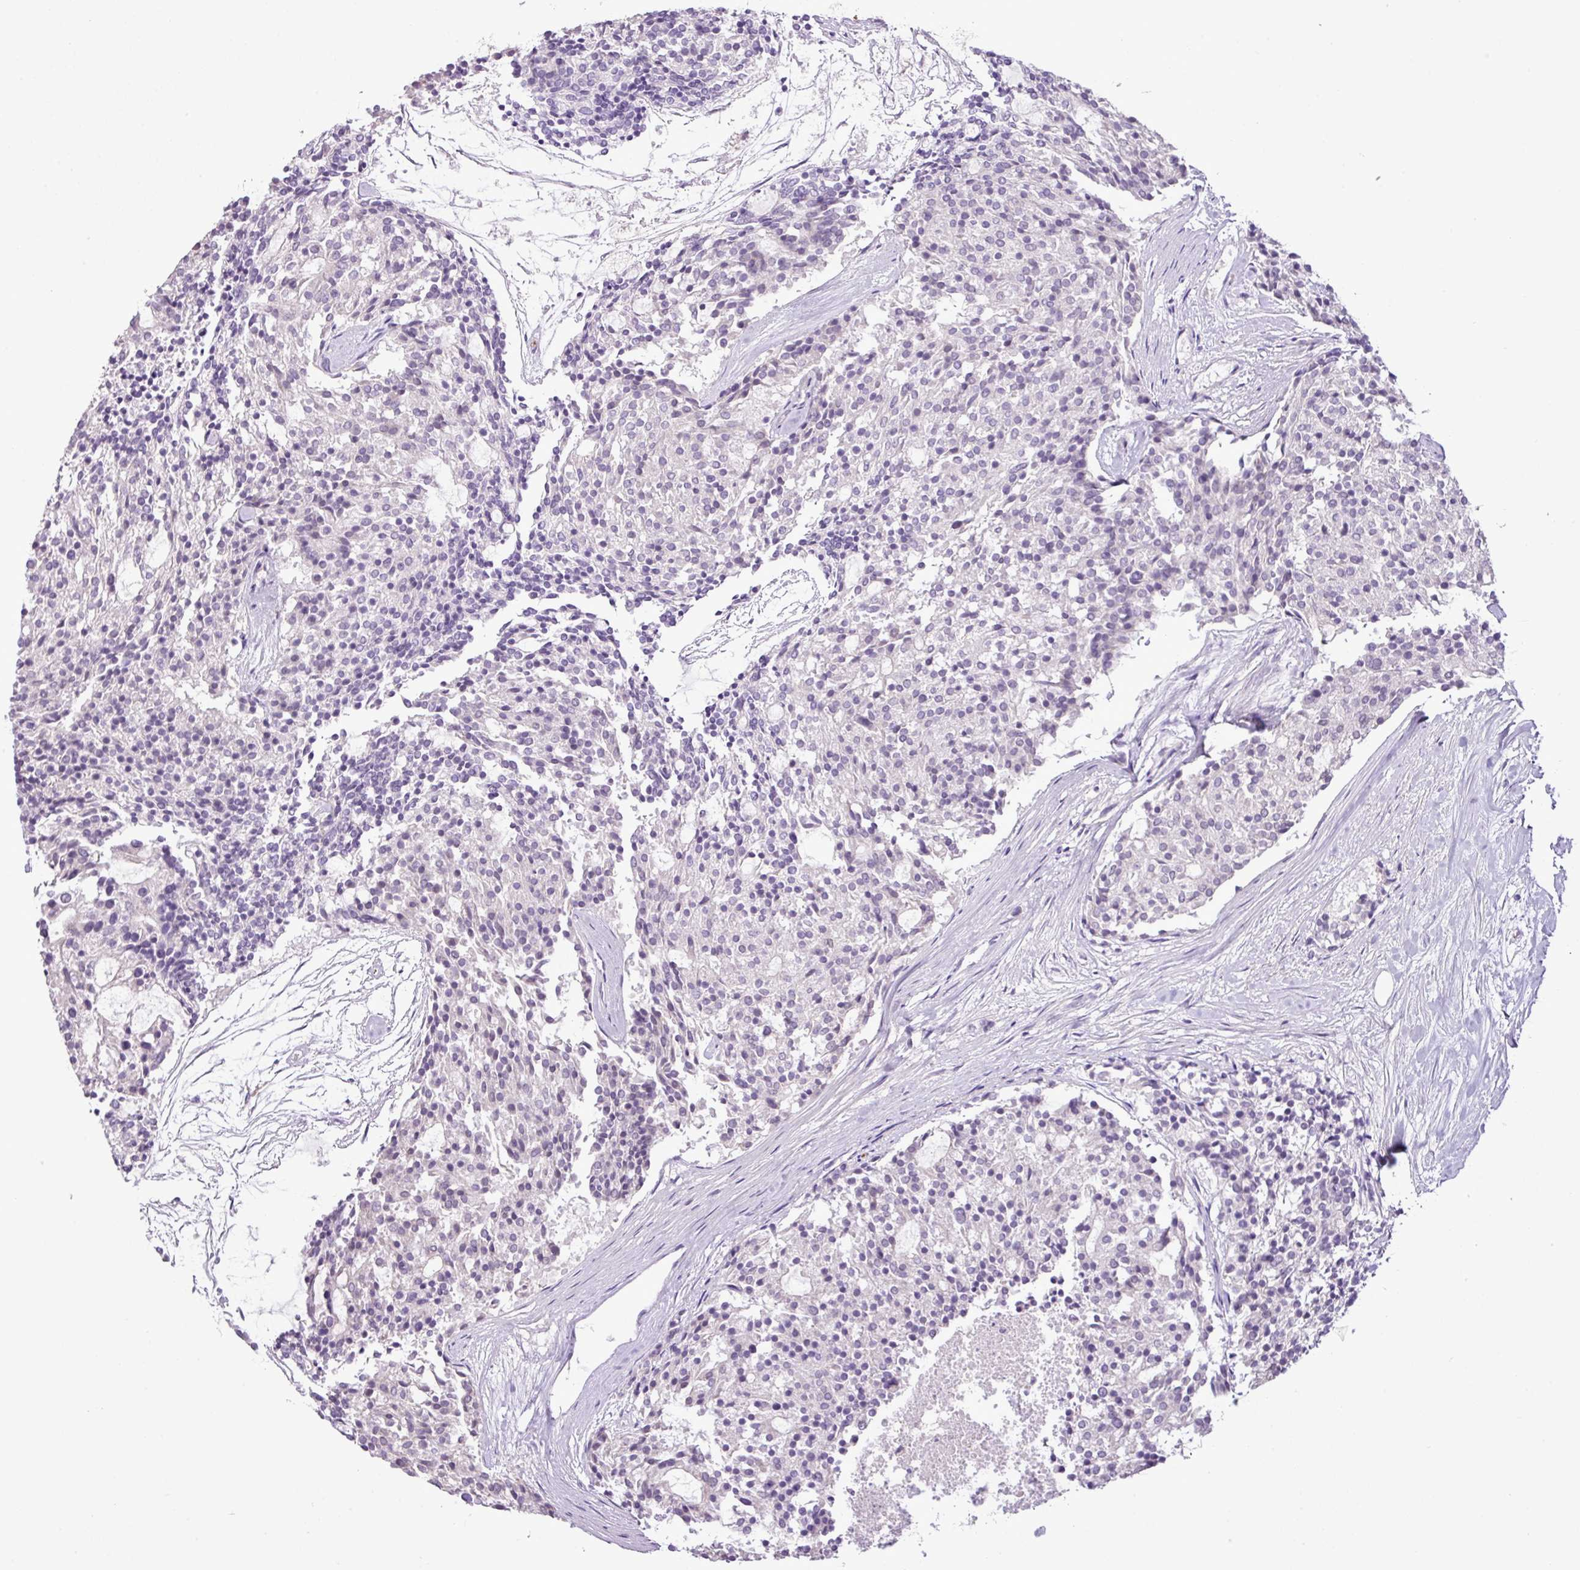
{"staining": {"intensity": "negative", "quantity": "none", "location": "none"}, "tissue": "carcinoid", "cell_type": "Tumor cells", "image_type": "cancer", "snomed": [{"axis": "morphology", "description": "Carcinoid, malignant, NOS"}, {"axis": "topography", "description": "Pancreas"}], "caption": "Tumor cells show no significant protein staining in malignant carcinoid.", "gene": "DNAJB13", "patient": {"sex": "female", "age": 54}}